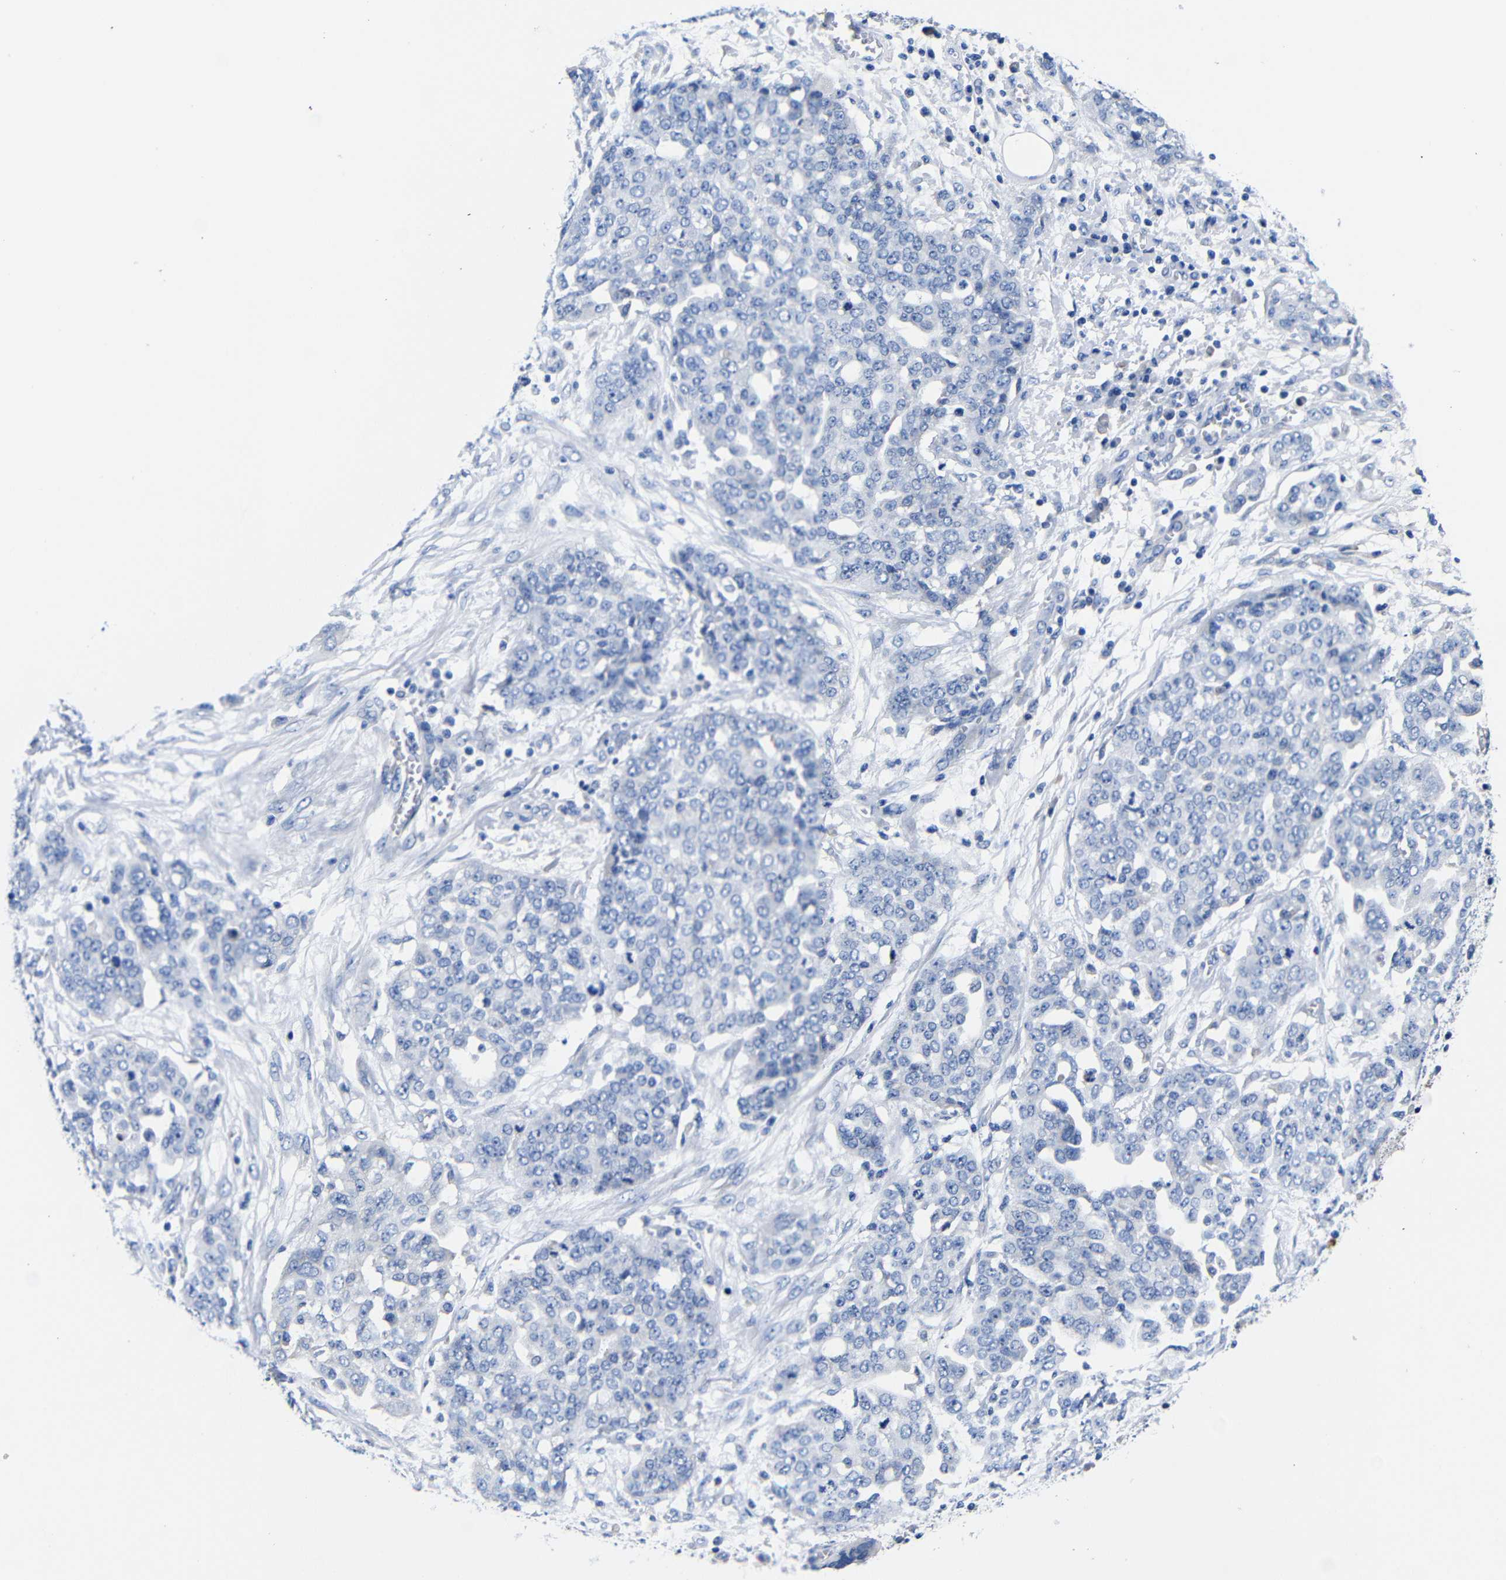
{"staining": {"intensity": "negative", "quantity": "none", "location": "none"}, "tissue": "ovarian cancer", "cell_type": "Tumor cells", "image_type": "cancer", "snomed": [{"axis": "morphology", "description": "Cystadenocarcinoma, serous, NOS"}, {"axis": "topography", "description": "Soft tissue"}, {"axis": "topography", "description": "Ovary"}], "caption": "DAB immunohistochemical staining of human ovarian serous cystadenocarcinoma shows no significant staining in tumor cells. (DAB IHC with hematoxylin counter stain).", "gene": "CLEC4G", "patient": {"sex": "female", "age": 57}}